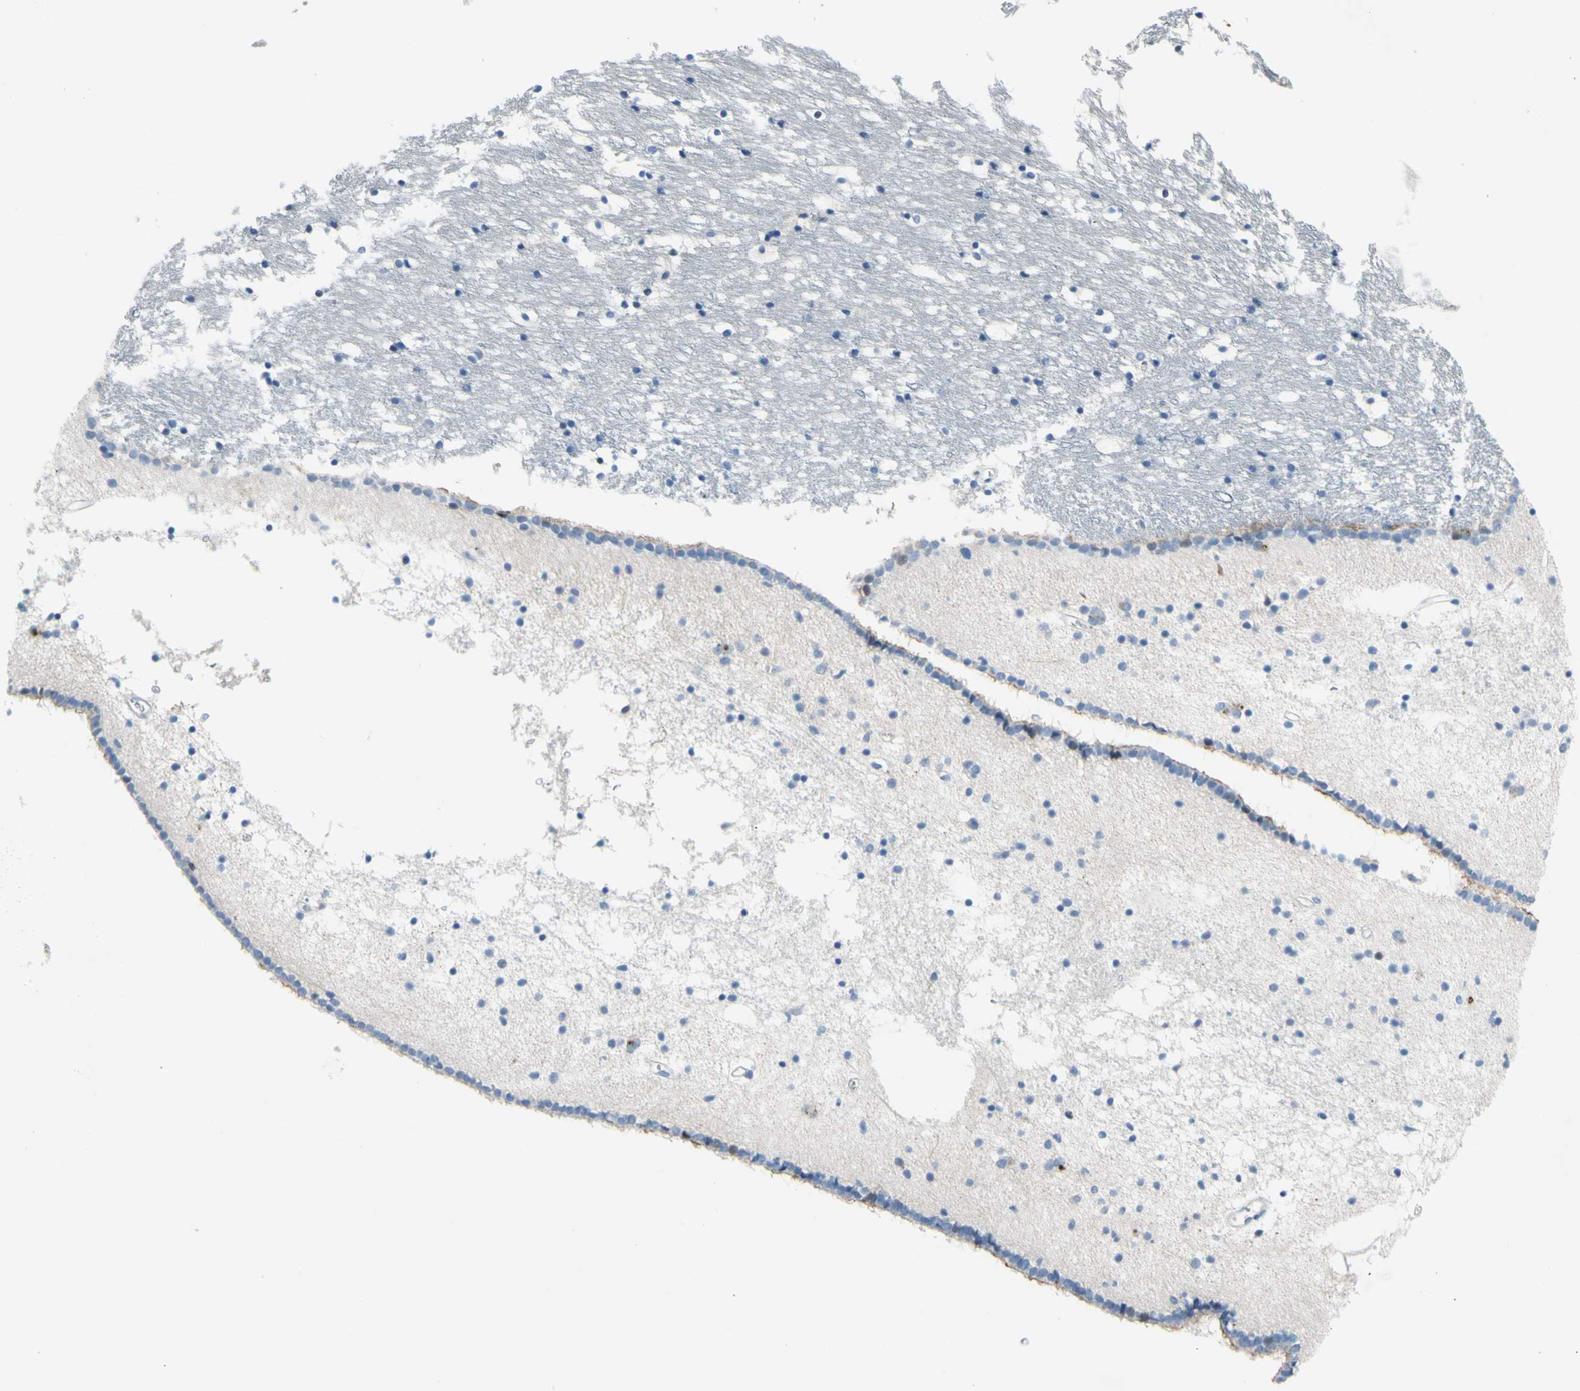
{"staining": {"intensity": "negative", "quantity": "none", "location": "none"}, "tissue": "caudate", "cell_type": "Glial cells", "image_type": "normal", "snomed": [{"axis": "morphology", "description": "Normal tissue, NOS"}, {"axis": "topography", "description": "Lateral ventricle wall"}], "caption": "Histopathology image shows no significant protein positivity in glial cells of normal caudate. The staining is performed using DAB brown chromogen with nuclei counter-stained in using hematoxylin.", "gene": "MUC1", "patient": {"sex": "male", "age": 45}}